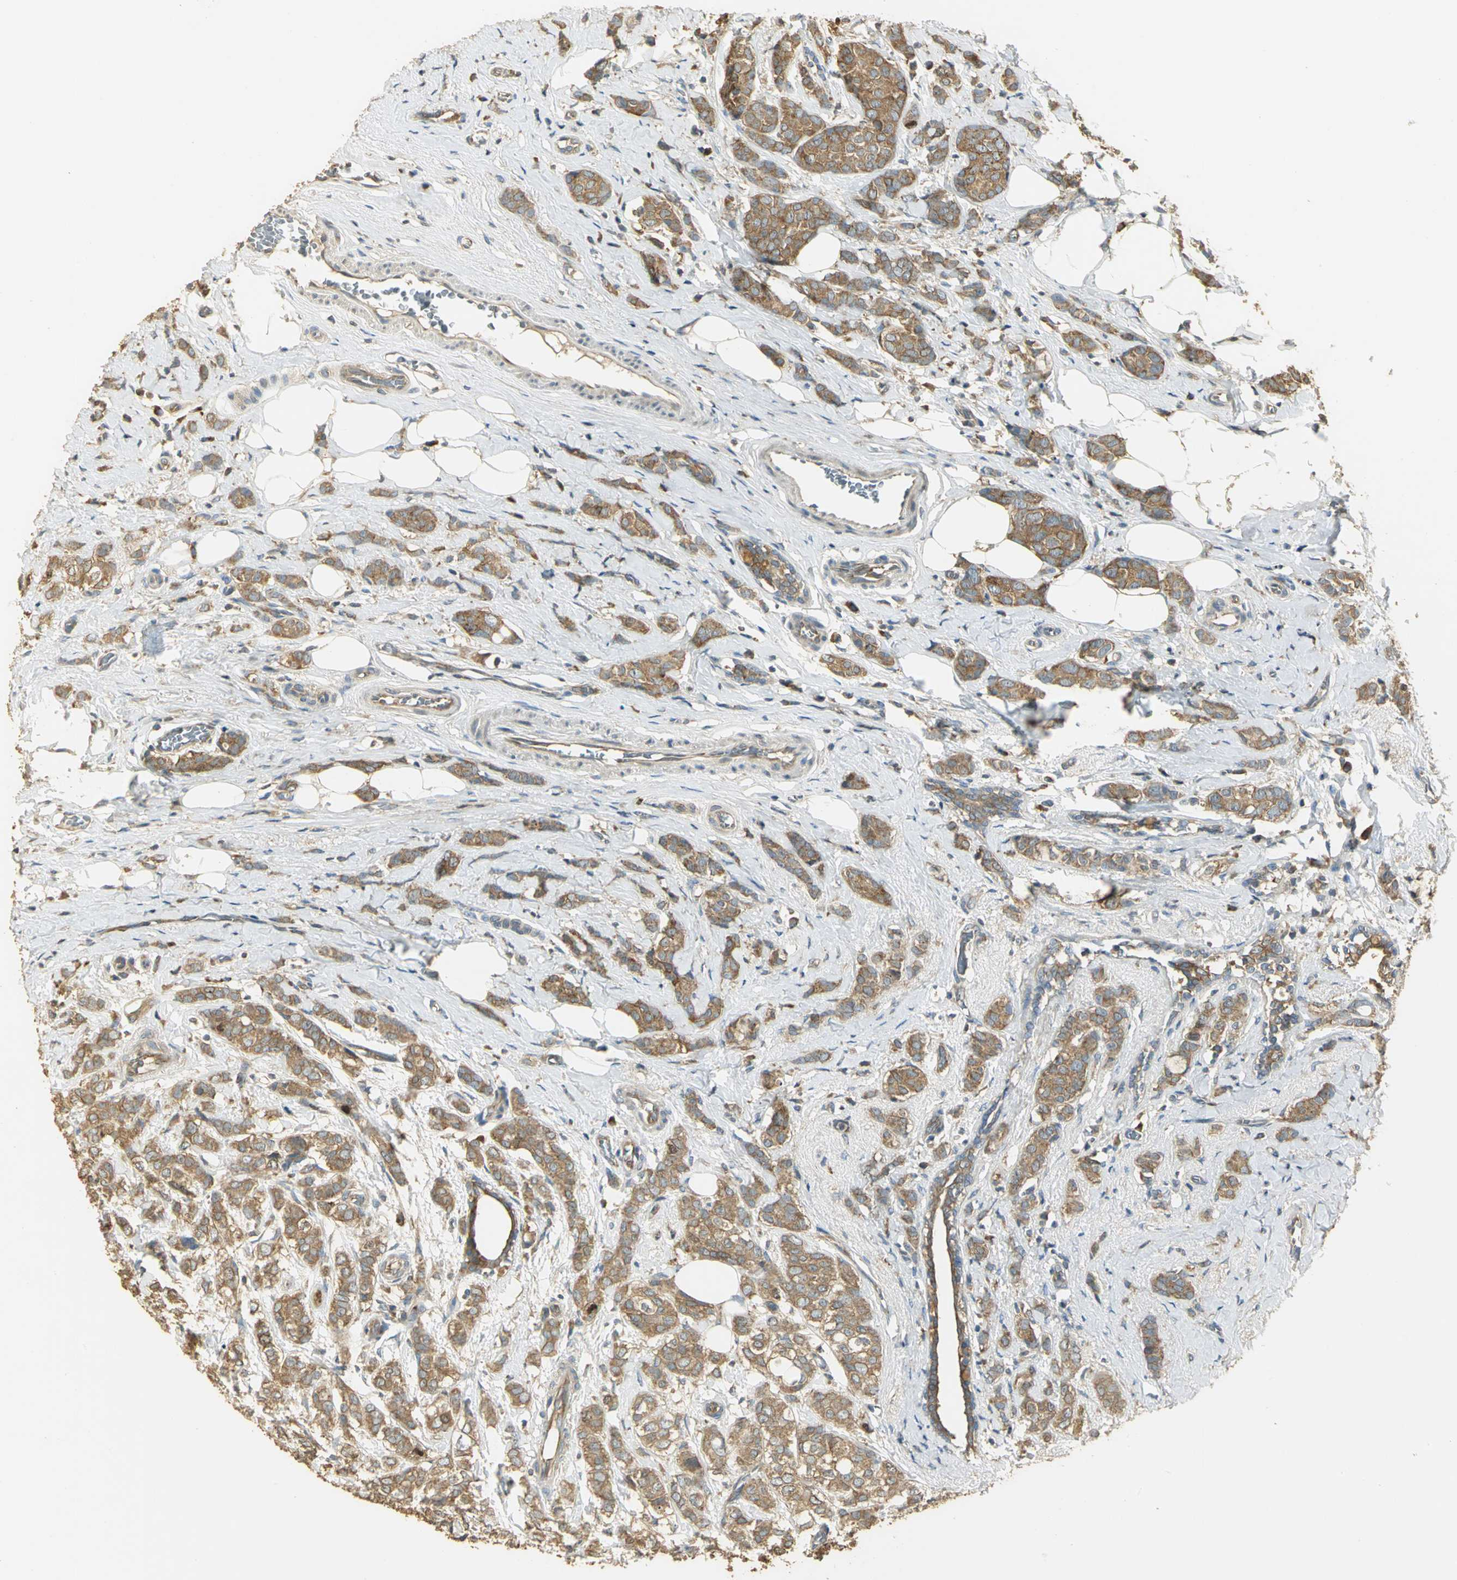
{"staining": {"intensity": "moderate", "quantity": ">75%", "location": "cytoplasmic/membranous"}, "tissue": "breast cancer", "cell_type": "Tumor cells", "image_type": "cancer", "snomed": [{"axis": "morphology", "description": "Lobular carcinoma"}, {"axis": "topography", "description": "Breast"}], "caption": "The micrograph reveals a brown stain indicating the presence of a protein in the cytoplasmic/membranous of tumor cells in breast cancer.", "gene": "RARS1", "patient": {"sex": "female", "age": 60}}